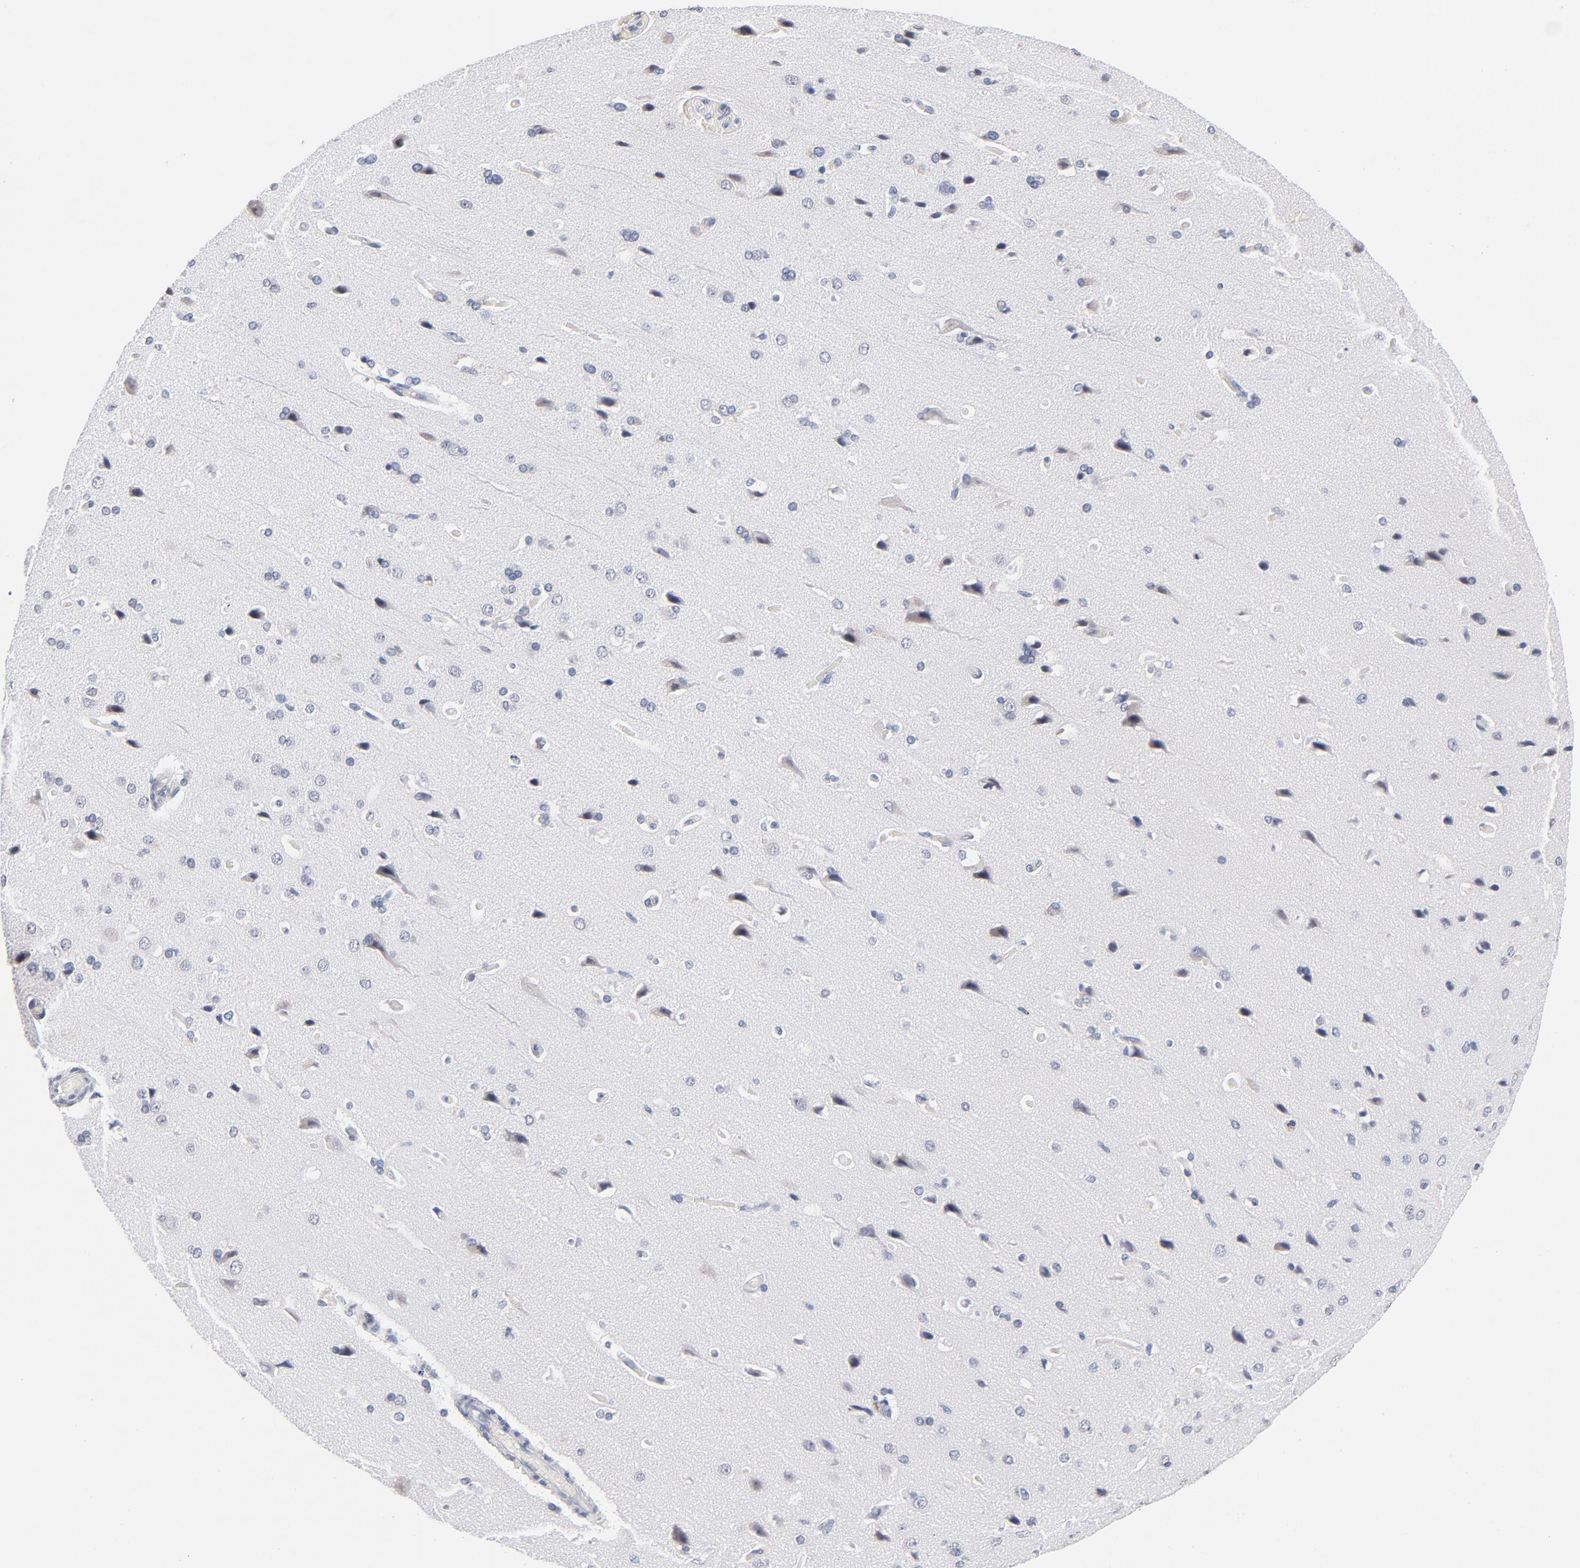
{"staining": {"intensity": "negative", "quantity": "none", "location": "none"}, "tissue": "cerebral cortex", "cell_type": "Endothelial cells", "image_type": "normal", "snomed": [{"axis": "morphology", "description": "Normal tissue, NOS"}, {"axis": "topography", "description": "Cerebral cortex"}], "caption": "Human cerebral cortex stained for a protein using immunohistochemistry reveals no positivity in endothelial cells.", "gene": "RBM3", "patient": {"sex": "male", "age": 62}}